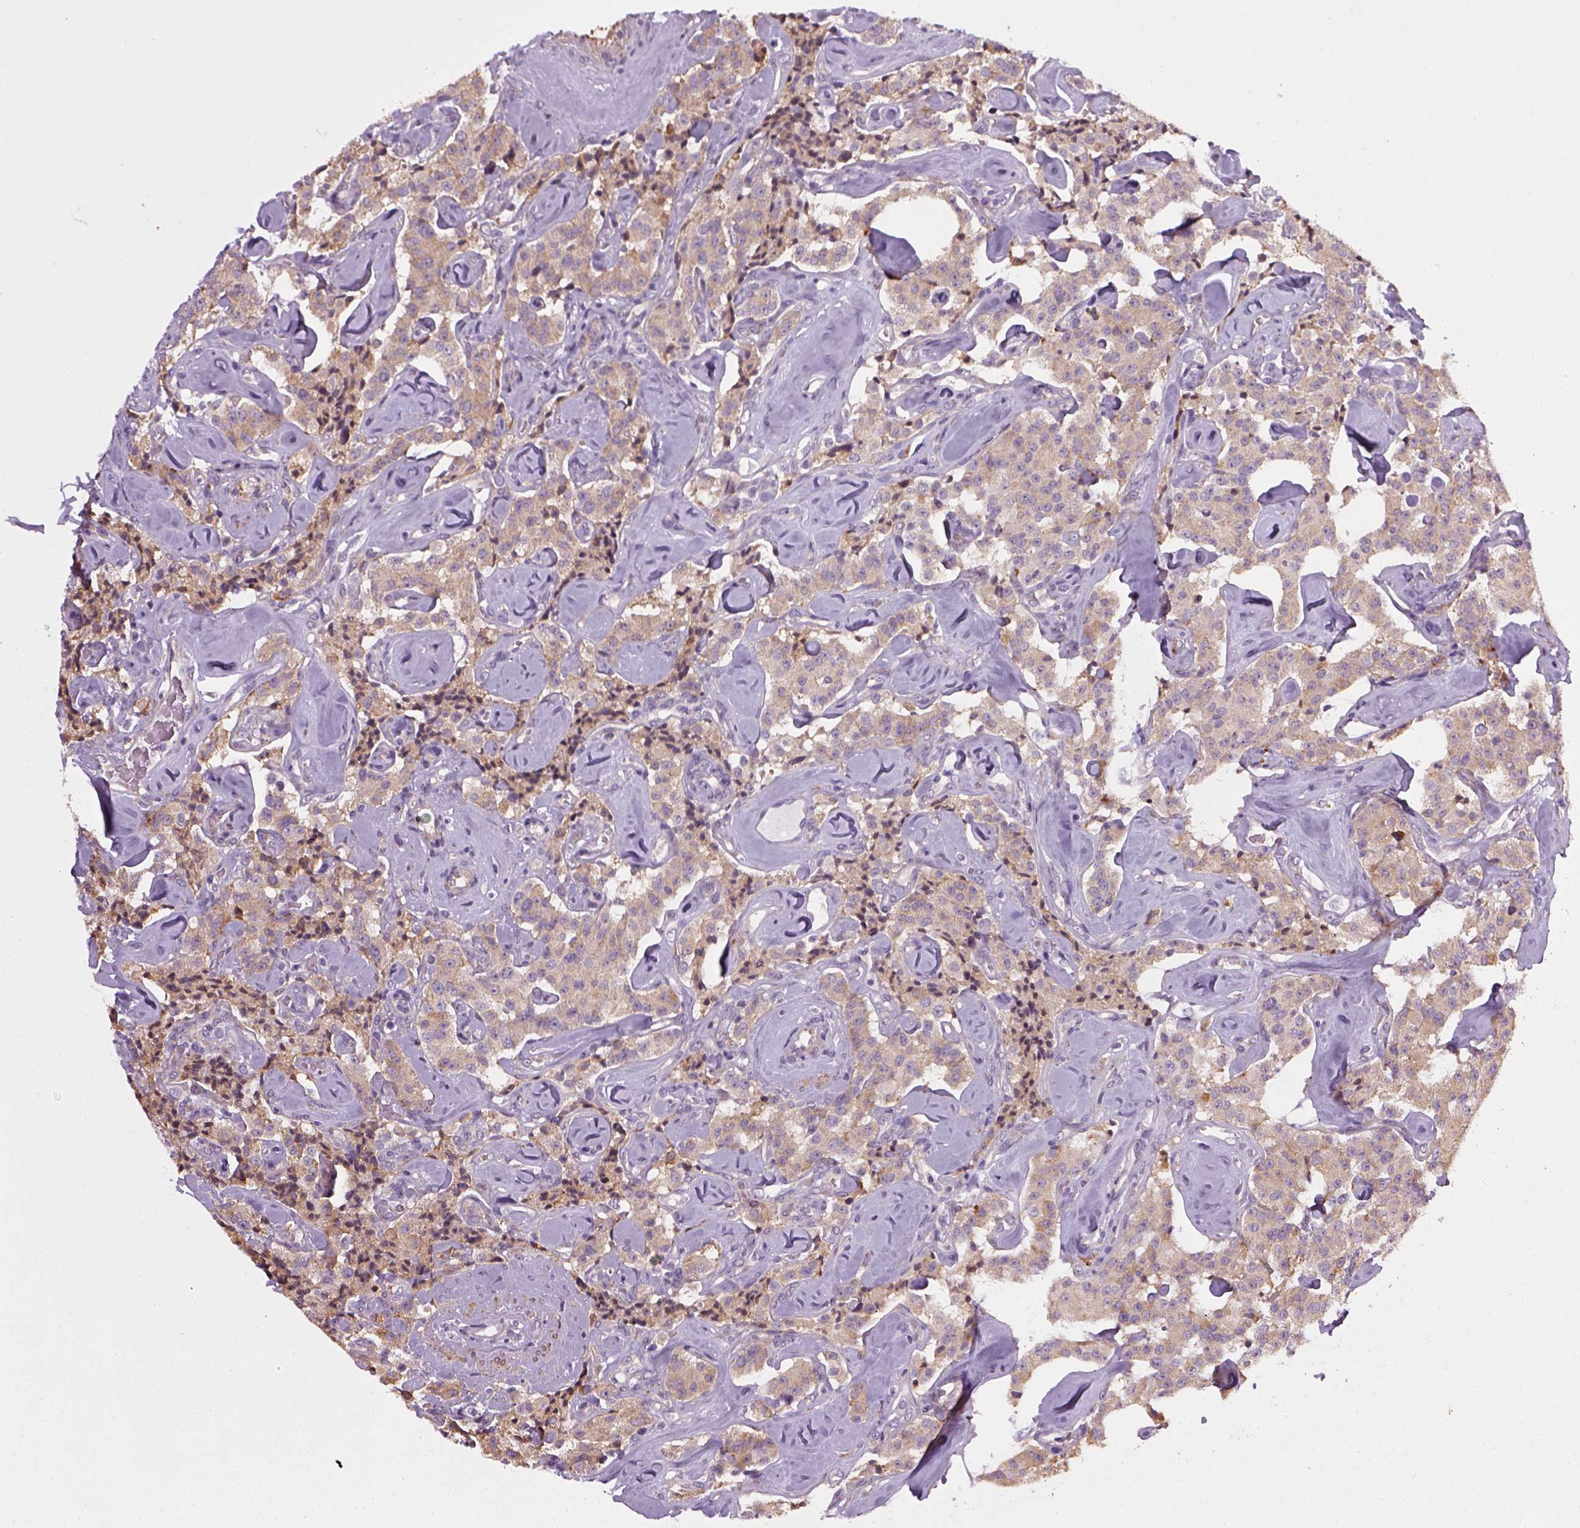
{"staining": {"intensity": "weak", "quantity": ">75%", "location": "cytoplasmic/membranous"}, "tissue": "carcinoid", "cell_type": "Tumor cells", "image_type": "cancer", "snomed": [{"axis": "morphology", "description": "Carcinoid, malignant, NOS"}, {"axis": "topography", "description": "Pancreas"}], "caption": "Human carcinoid stained with a protein marker displays weak staining in tumor cells.", "gene": "TPRG1", "patient": {"sex": "male", "age": 41}}